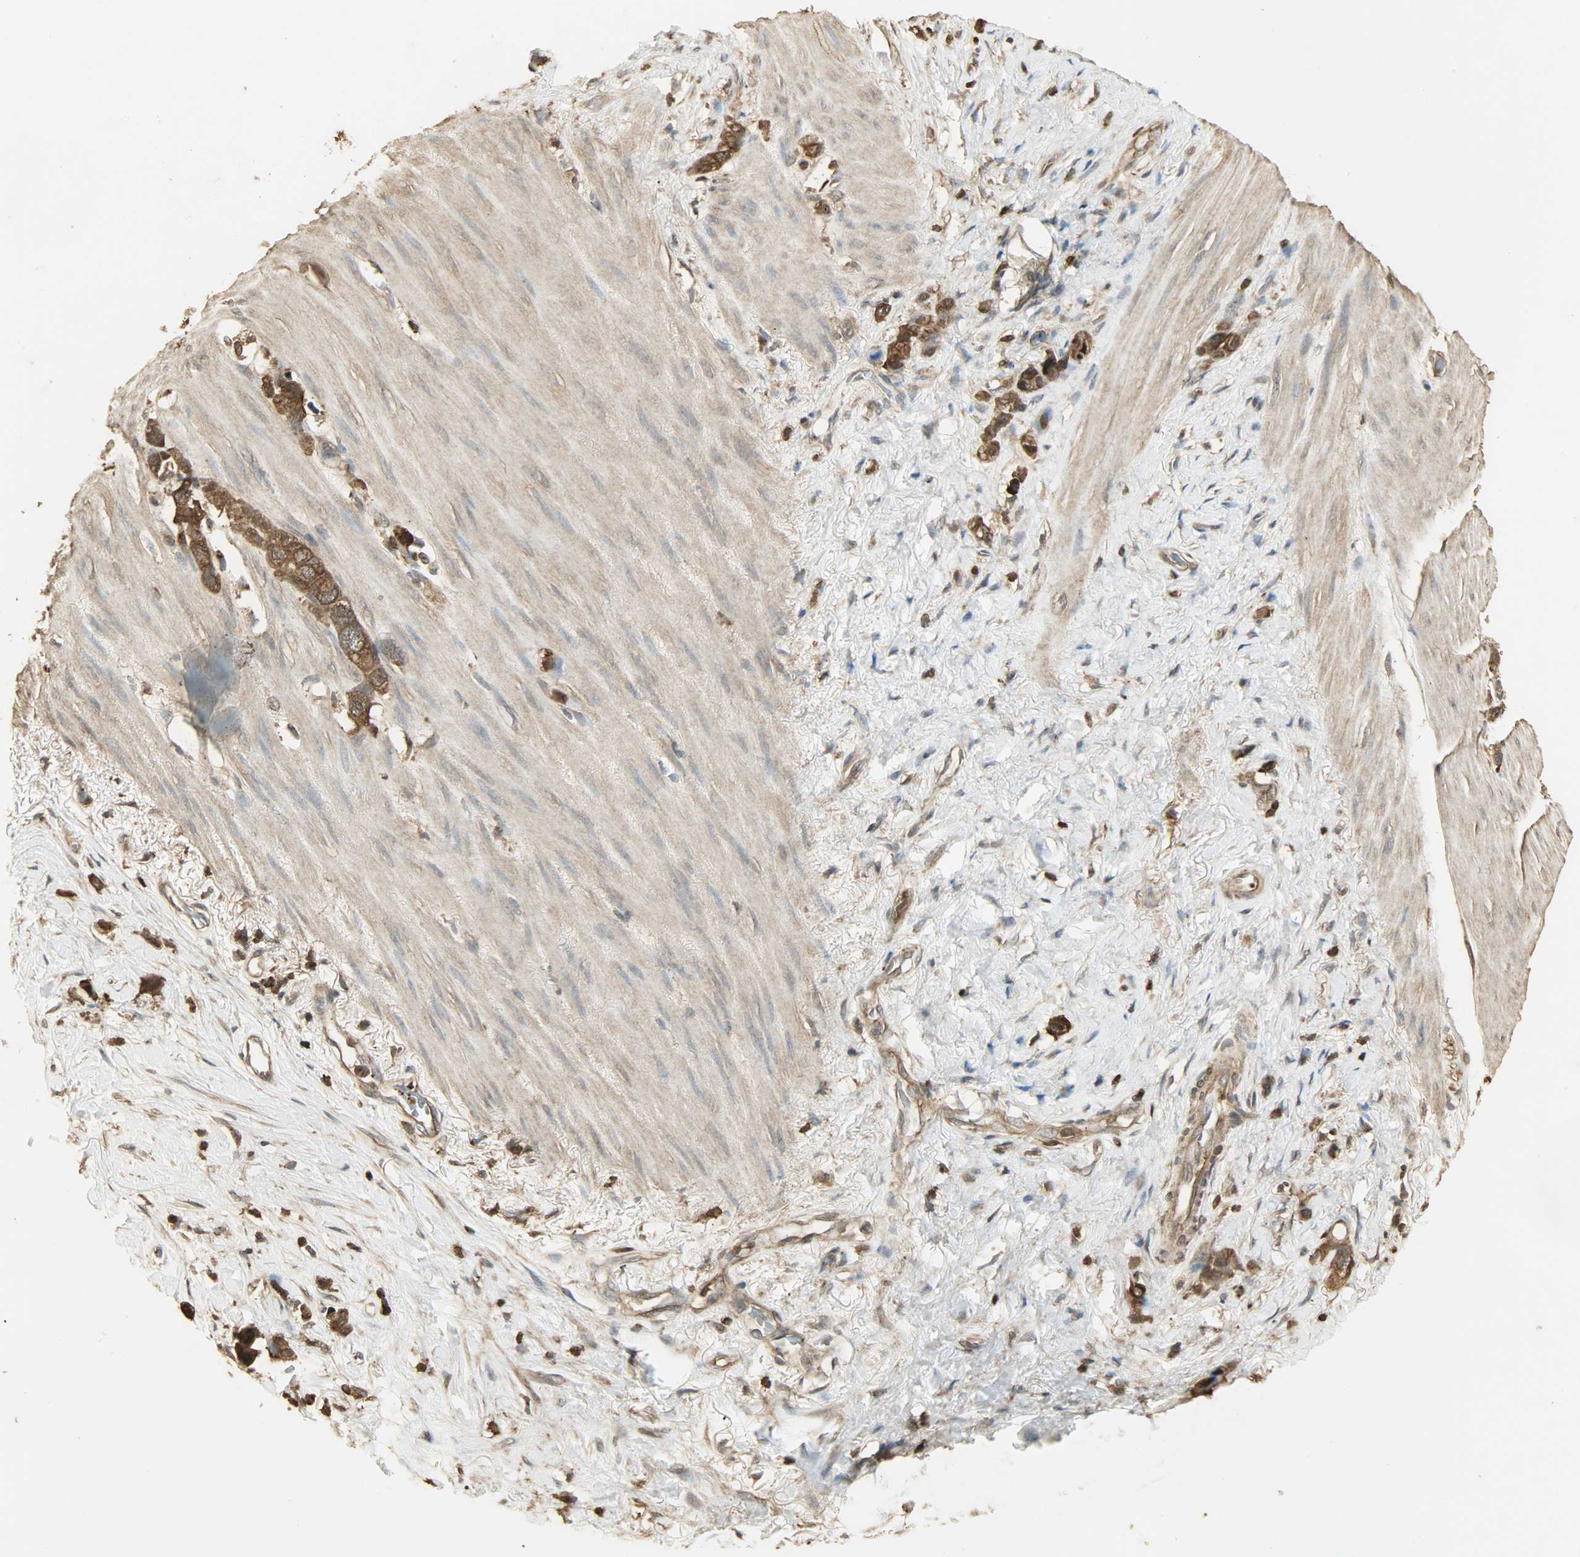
{"staining": {"intensity": "strong", "quantity": ">75%", "location": "cytoplasmic/membranous,nuclear"}, "tissue": "stomach cancer", "cell_type": "Tumor cells", "image_type": "cancer", "snomed": [{"axis": "morphology", "description": "Normal tissue, NOS"}, {"axis": "morphology", "description": "Adenocarcinoma, NOS"}, {"axis": "morphology", "description": "Adenocarcinoma, High grade"}, {"axis": "topography", "description": "Stomach, upper"}, {"axis": "topography", "description": "Stomach"}], "caption": "Protein staining demonstrates strong cytoplasmic/membranous and nuclear expression in about >75% of tumor cells in stomach adenocarcinoma. The staining was performed using DAB (3,3'-diaminobenzidine) to visualize the protein expression in brown, while the nuclei were stained in blue with hematoxylin (Magnification: 20x).", "gene": "YWHAZ", "patient": {"sex": "female", "age": 65}}